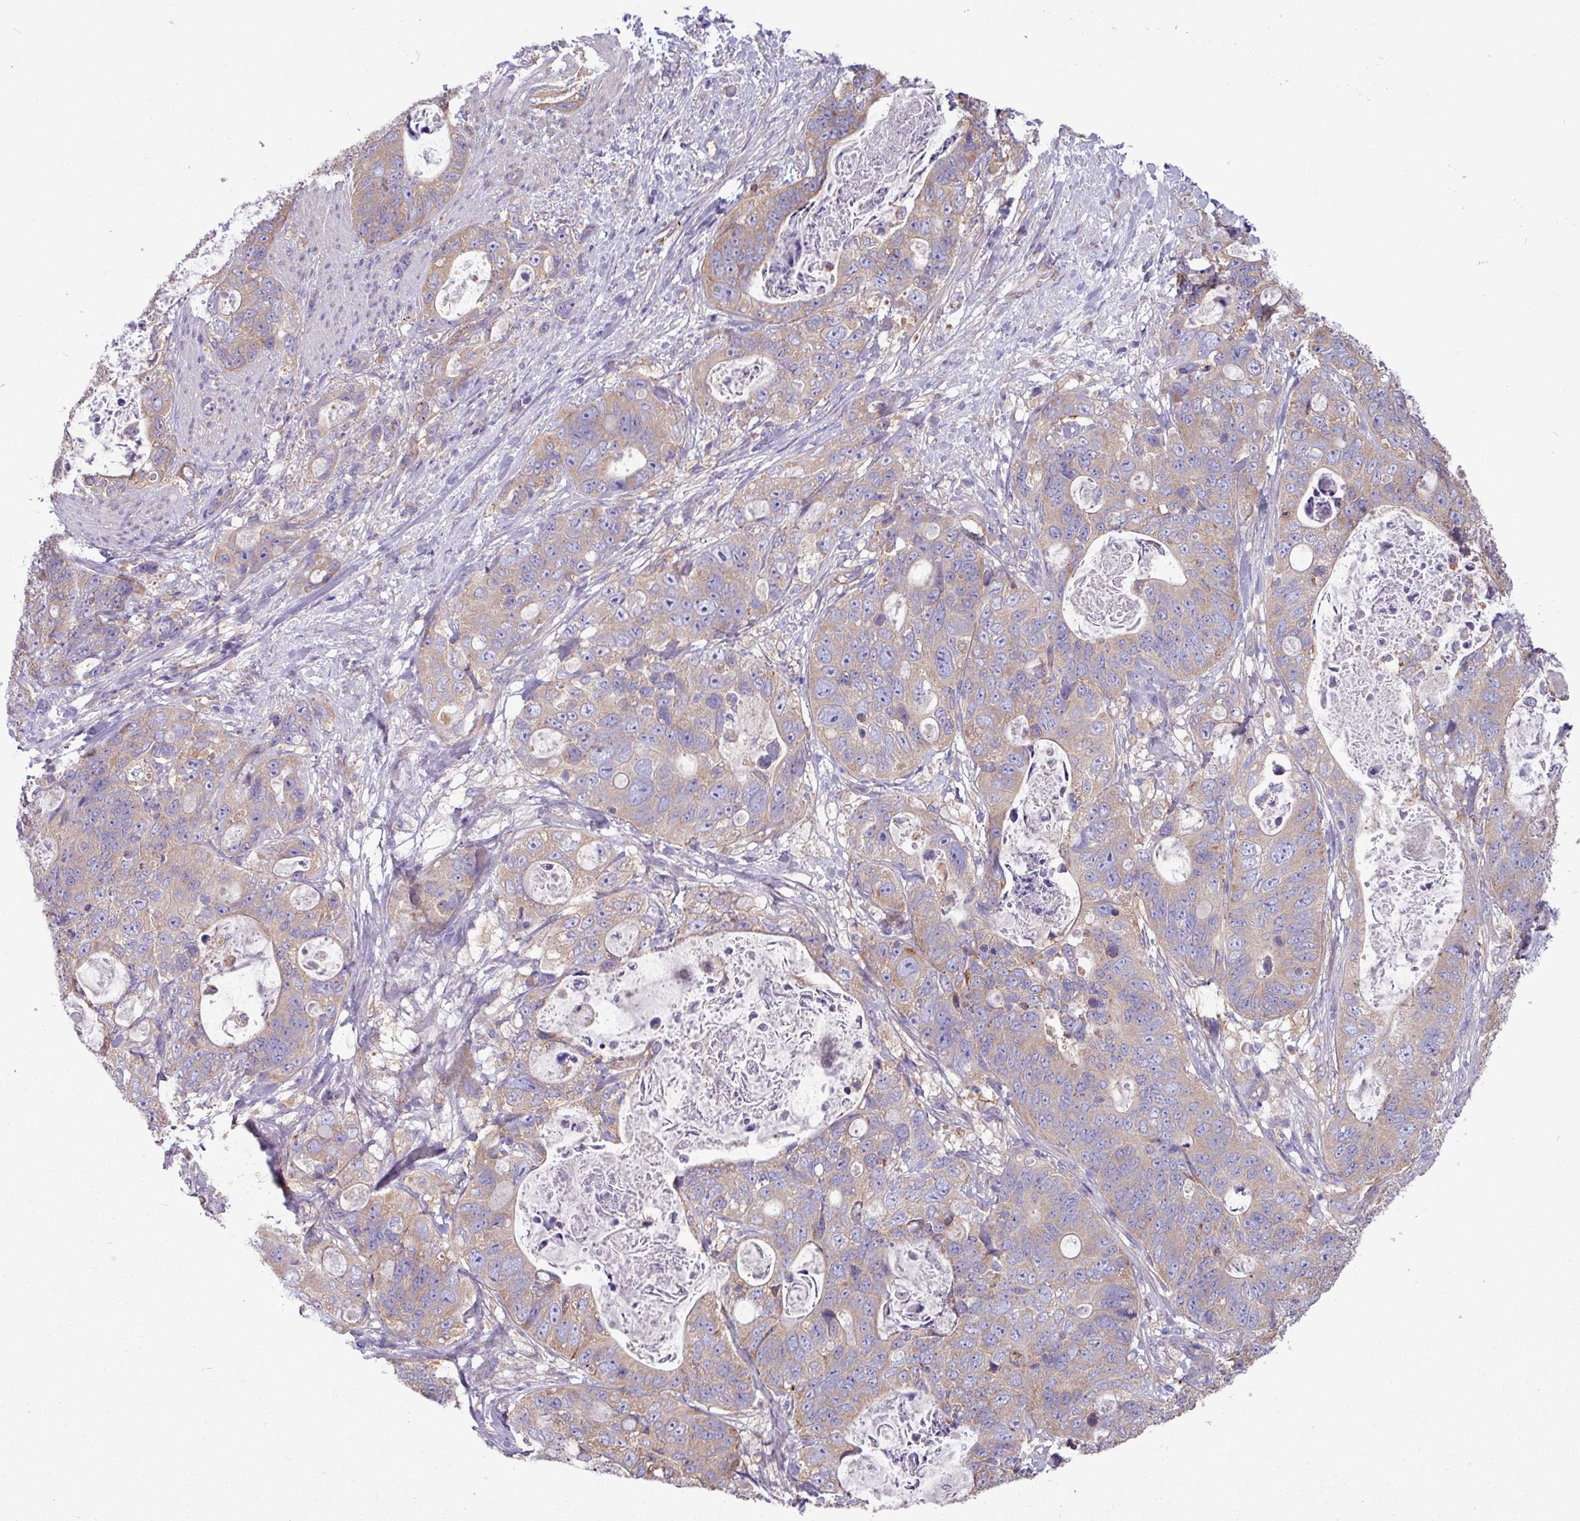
{"staining": {"intensity": "weak", "quantity": "25%-75%", "location": "cytoplasmic/membranous"}, "tissue": "stomach cancer", "cell_type": "Tumor cells", "image_type": "cancer", "snomed": [{"axis": "morphology", "description": "Normal tissue, NOS"}, {"axis": "morphology", "description": "Adenocarcinoma, NOS"}, {"axis": "topography", "description": "Stomach"}], "caption": "Stomach cancer (adenocarcinoma) tissue shows weak cytoplasmic/membranous expression in about 25%-75% of tumor cells, visualized by immunohistochemistry.", "gene": "PPM1J", "patient": {"sex": "female", "age": 89}}